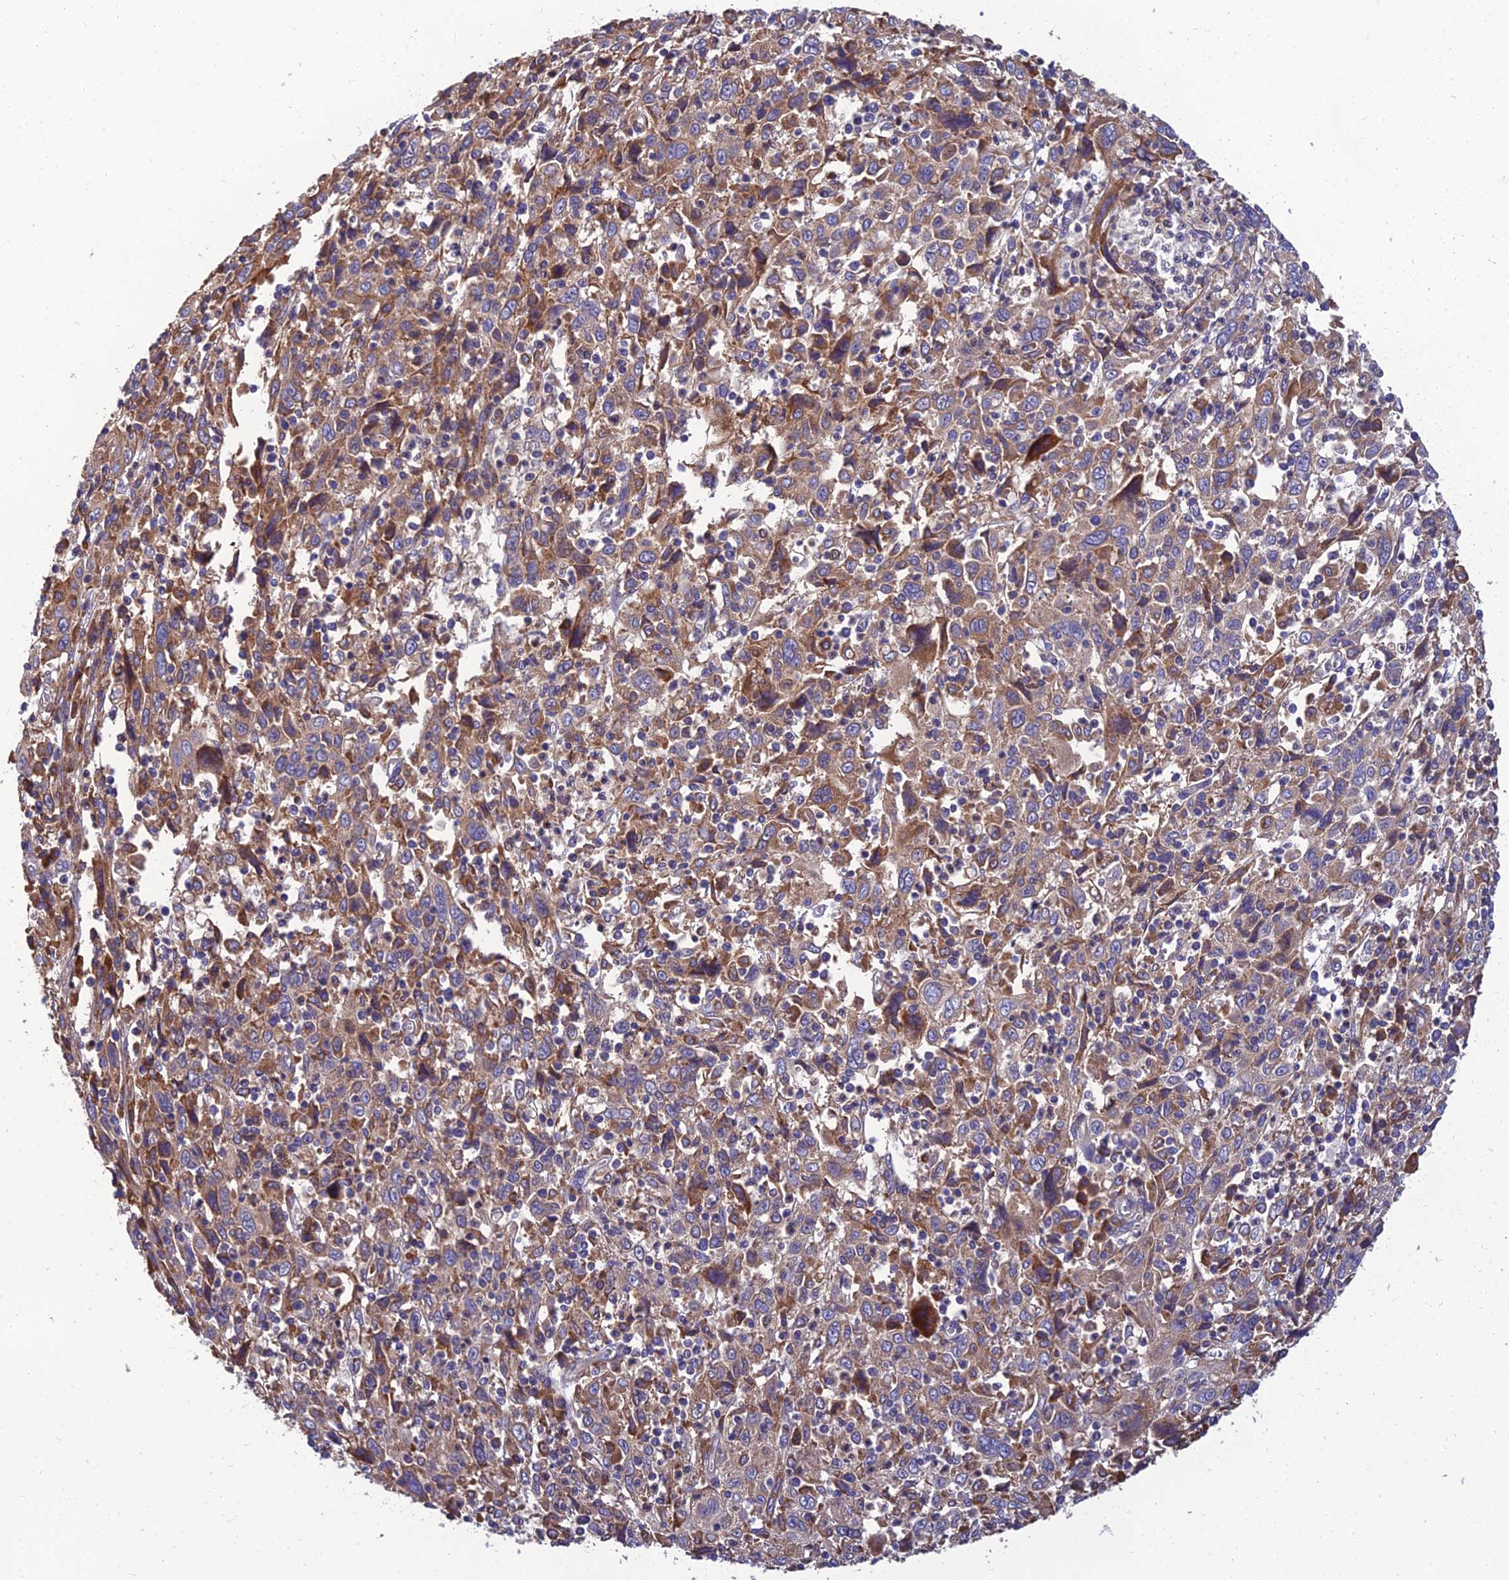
{"staining": {"intensity": "moderate", "quantity": "25%-75%", "location": "cytoplasmic/membranous"}, "tissue": "cervical cancer", "cell_type": "Tumor cells", "image_type": "cancer", "snomed": [{"axis": "morphology", "description": "Squamous cell carcinoma, NOS"}, {"axis": "topography", "description": "Cervix"}], "caption": "Brown immunohistochemical staining in human squamous cell carcinoma (cervical) displays moderate cytoplasmic/membranous staining in approximately 25%-75% of tumor cells. (Brightfield microscopy of DAB IHC at high magnification).", "gene": "UMAD1", "patient": {"sex": "female", "age": 46}}